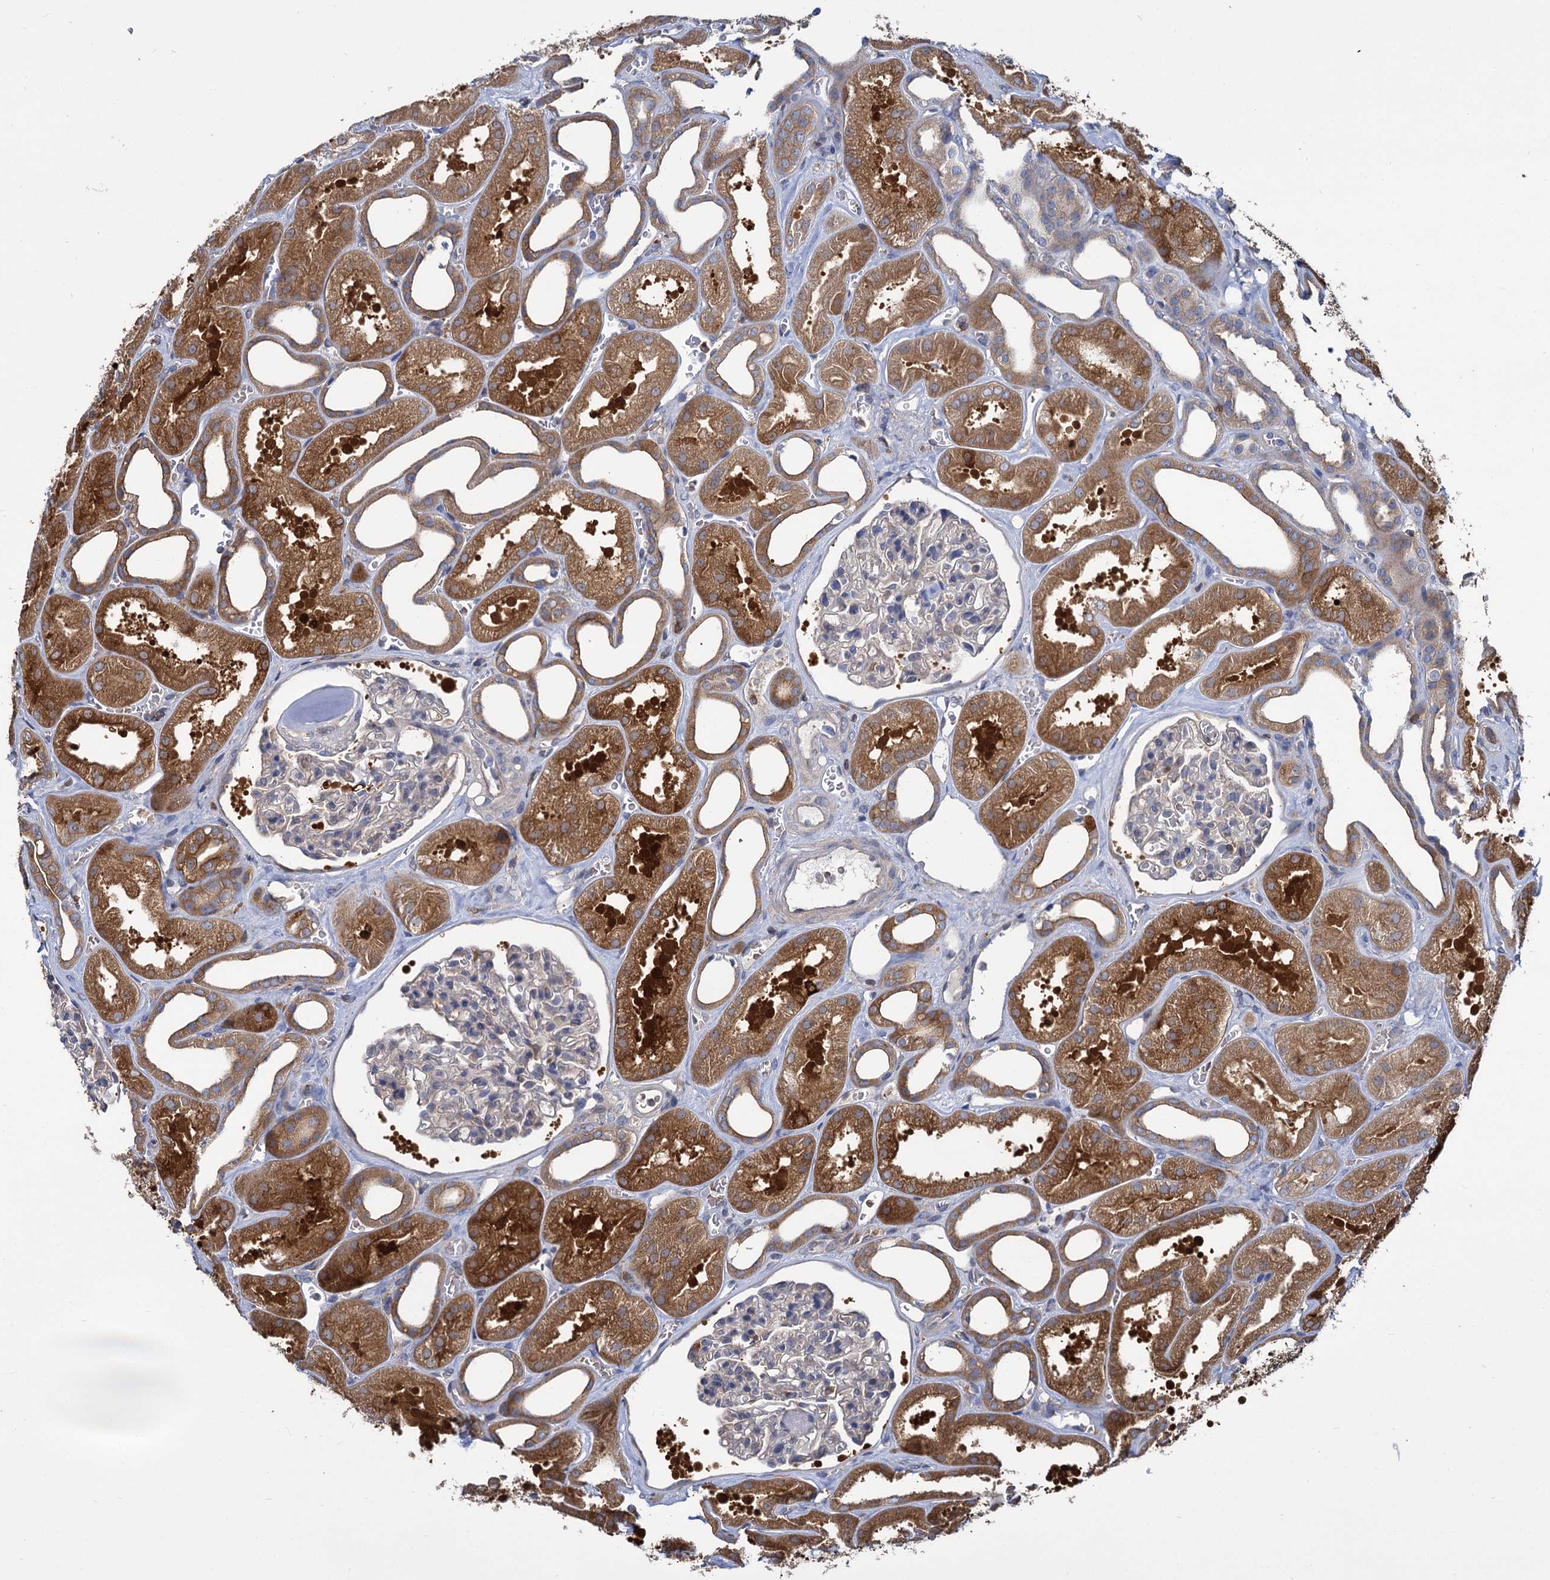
{"staining": {"intensity": "negative", "quantity": "none", "location": "none"}, "tissue": "kidney", "cell_type": "Cells in glomeruli", "image_type": "normal", "snomed": [{"axis": "morphology", "description": "Normal tissue, NOS"}, {"axis": "morphology", "description": "Adenocarcinoma, NOS"}, {"axis": "topography", "description": "Kidney"}], "caption": "Immunohistochemical staining of benign human kidney reveals no significant staining in cells in glomeruli.", "gene": "GCLC", "patient": {"sex": "female", "age": 68}}